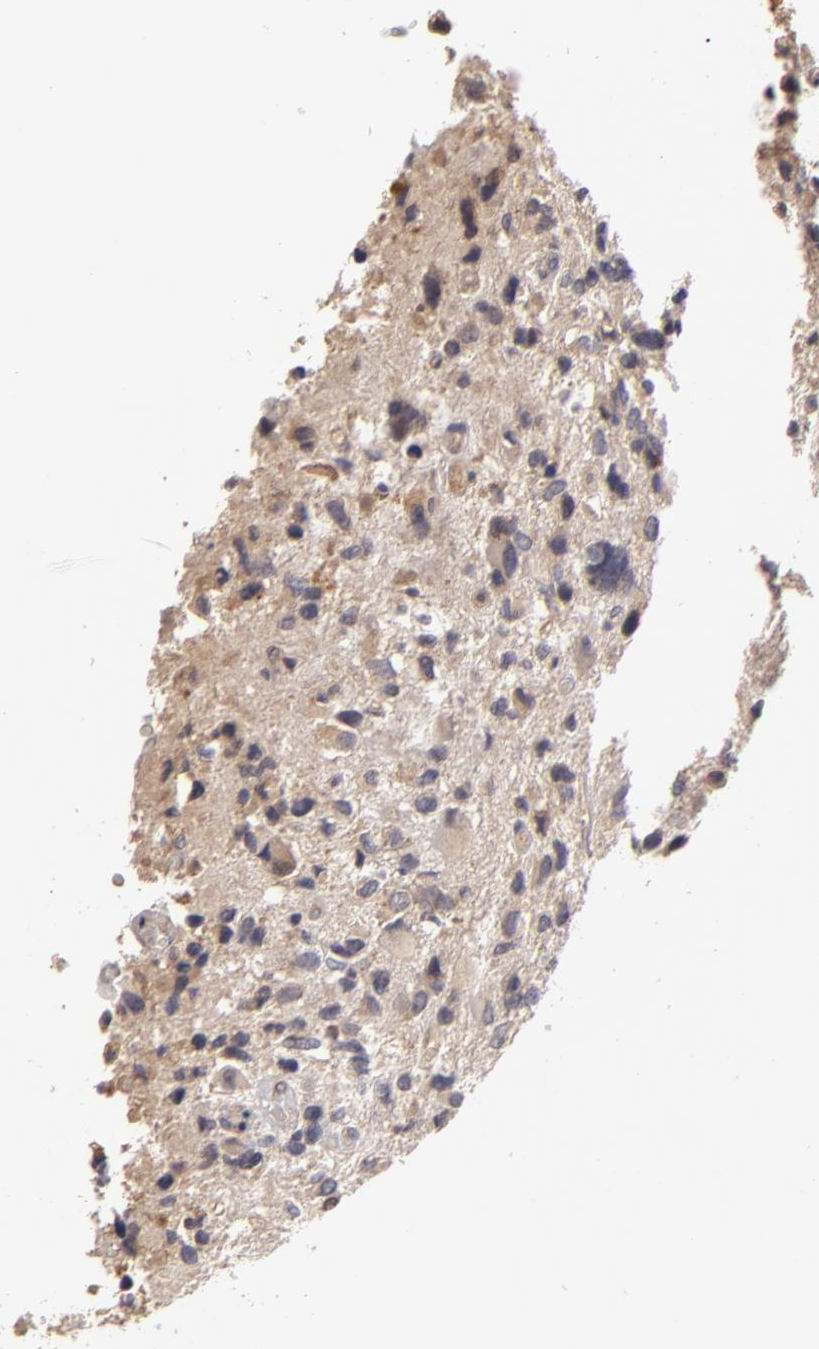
{"staining": {"intensity": "weak", "quantity": "25%-75%", "location": "cytoplasmic/membranous"}, "tissue": "glioma", "cell_type": "Tumor cells", "image_type": "cancer", "snomed": [{"axis": "morphology", "description": "Glioma, malignant, High grade"}, {"axis": "topography", "description": "Brain"}], "caption": "Tumor cells display weak cytoplasmic/membranous staining in about 25%-75% of cells in glioma. Using DAB (brown) and hematoxylin (blue) stains, captured at high magnification using brightfield microscopy.", "gene": "UPF3B", "patient": {"sex": "male", "age": 69}}